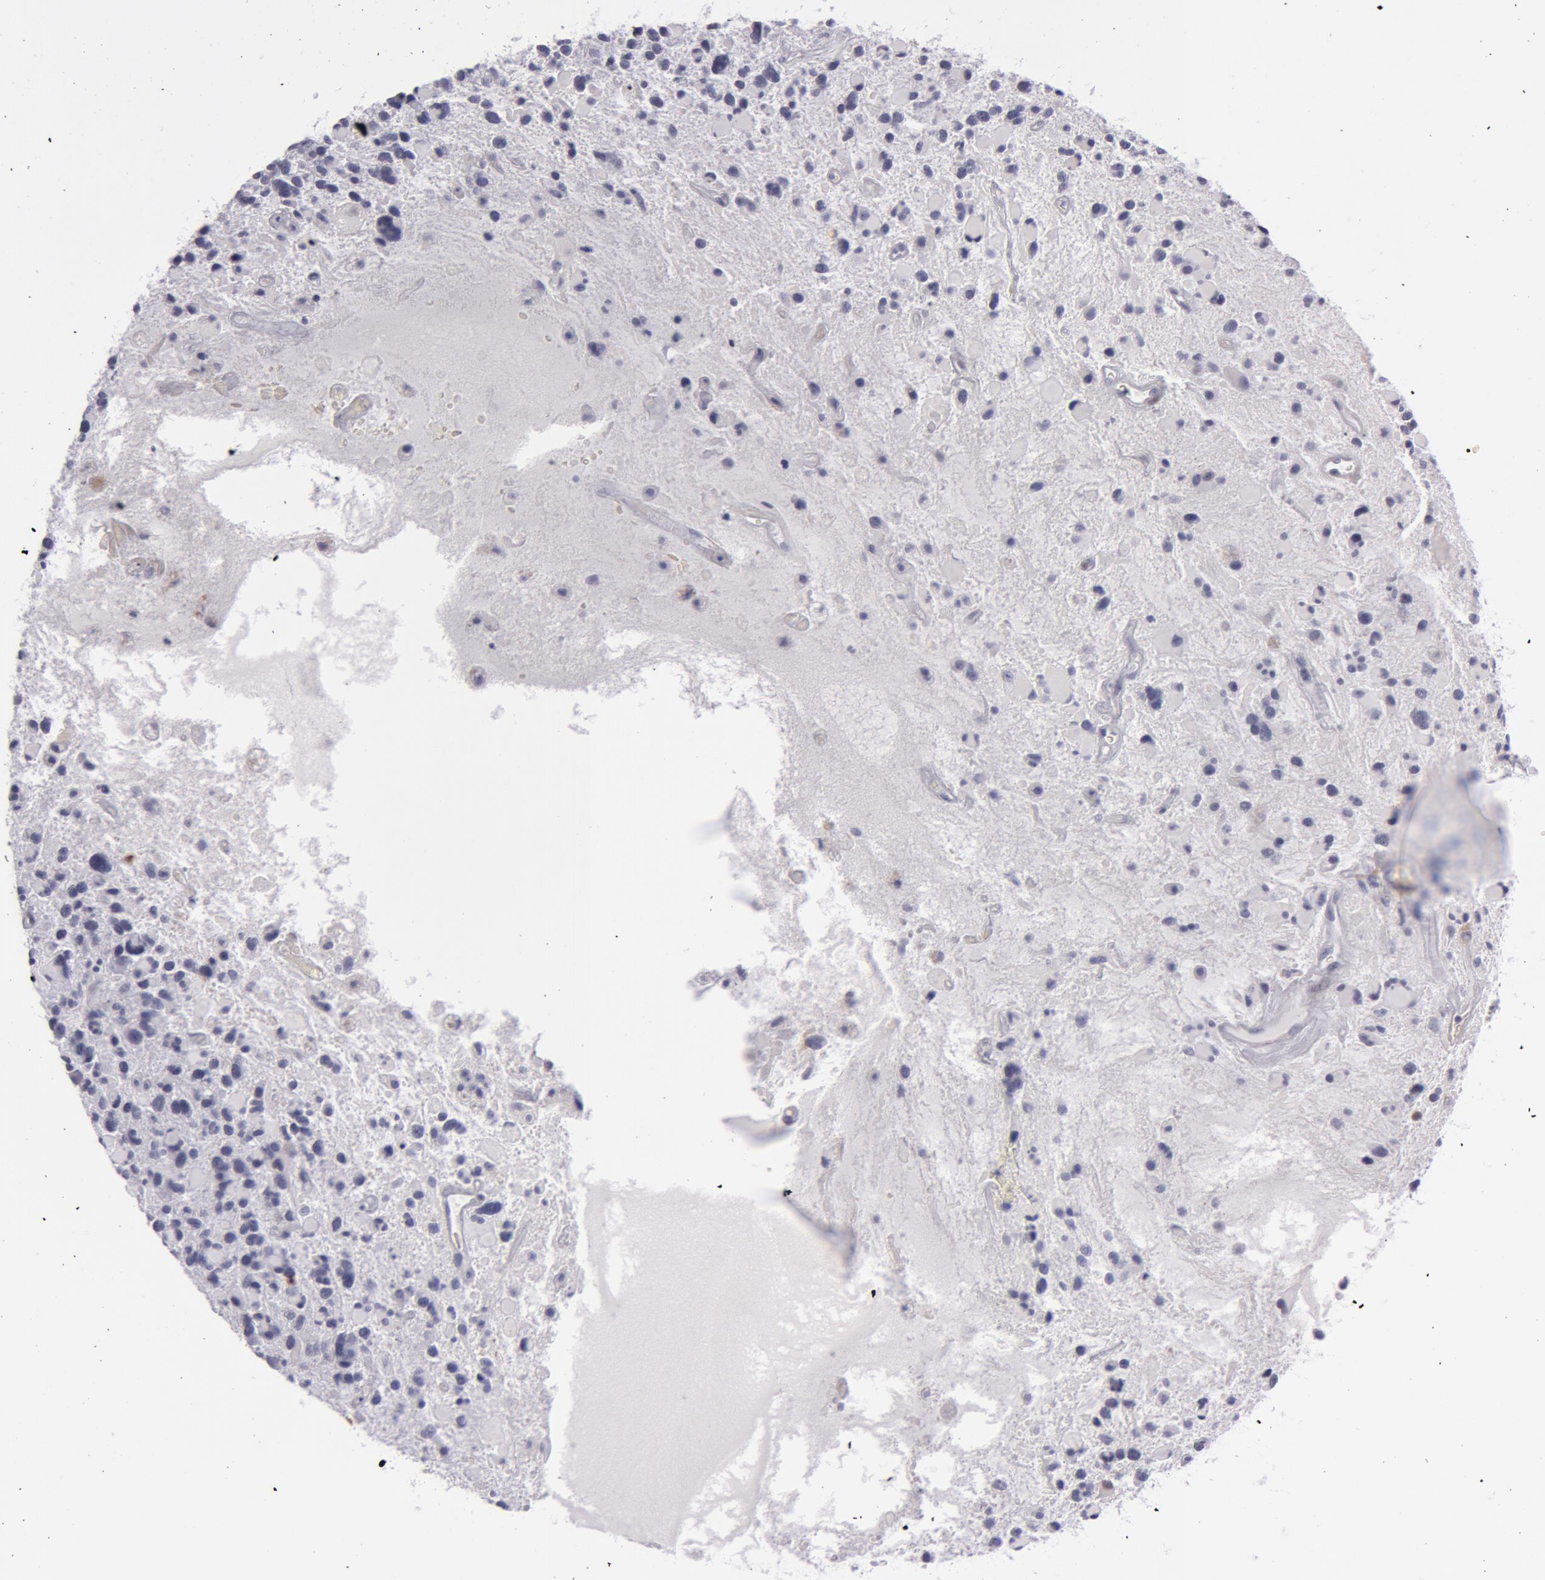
{"staining": {"intensity": "negative", "quantity": "none", "location": "none"}, "tissue": "glioma", "cell_type": "Tumor cells", "image_type": "cancer", "snomed": [{"axis": "morphology", "description": "Glioma, malignant, High grade"}, {"axis": "topography", "description": "Brain"}], "caption": "Immunohistochemistry (IHC) of malignant high-grade glioma reveals no expression in tumor cells. (Stains: DAB IHC with hematoxylin counter stain, Microscopy: brightfield microscopy at high magnification).", "gene": "TAGLN", "patient": {"sex": "female", "age": 37}}